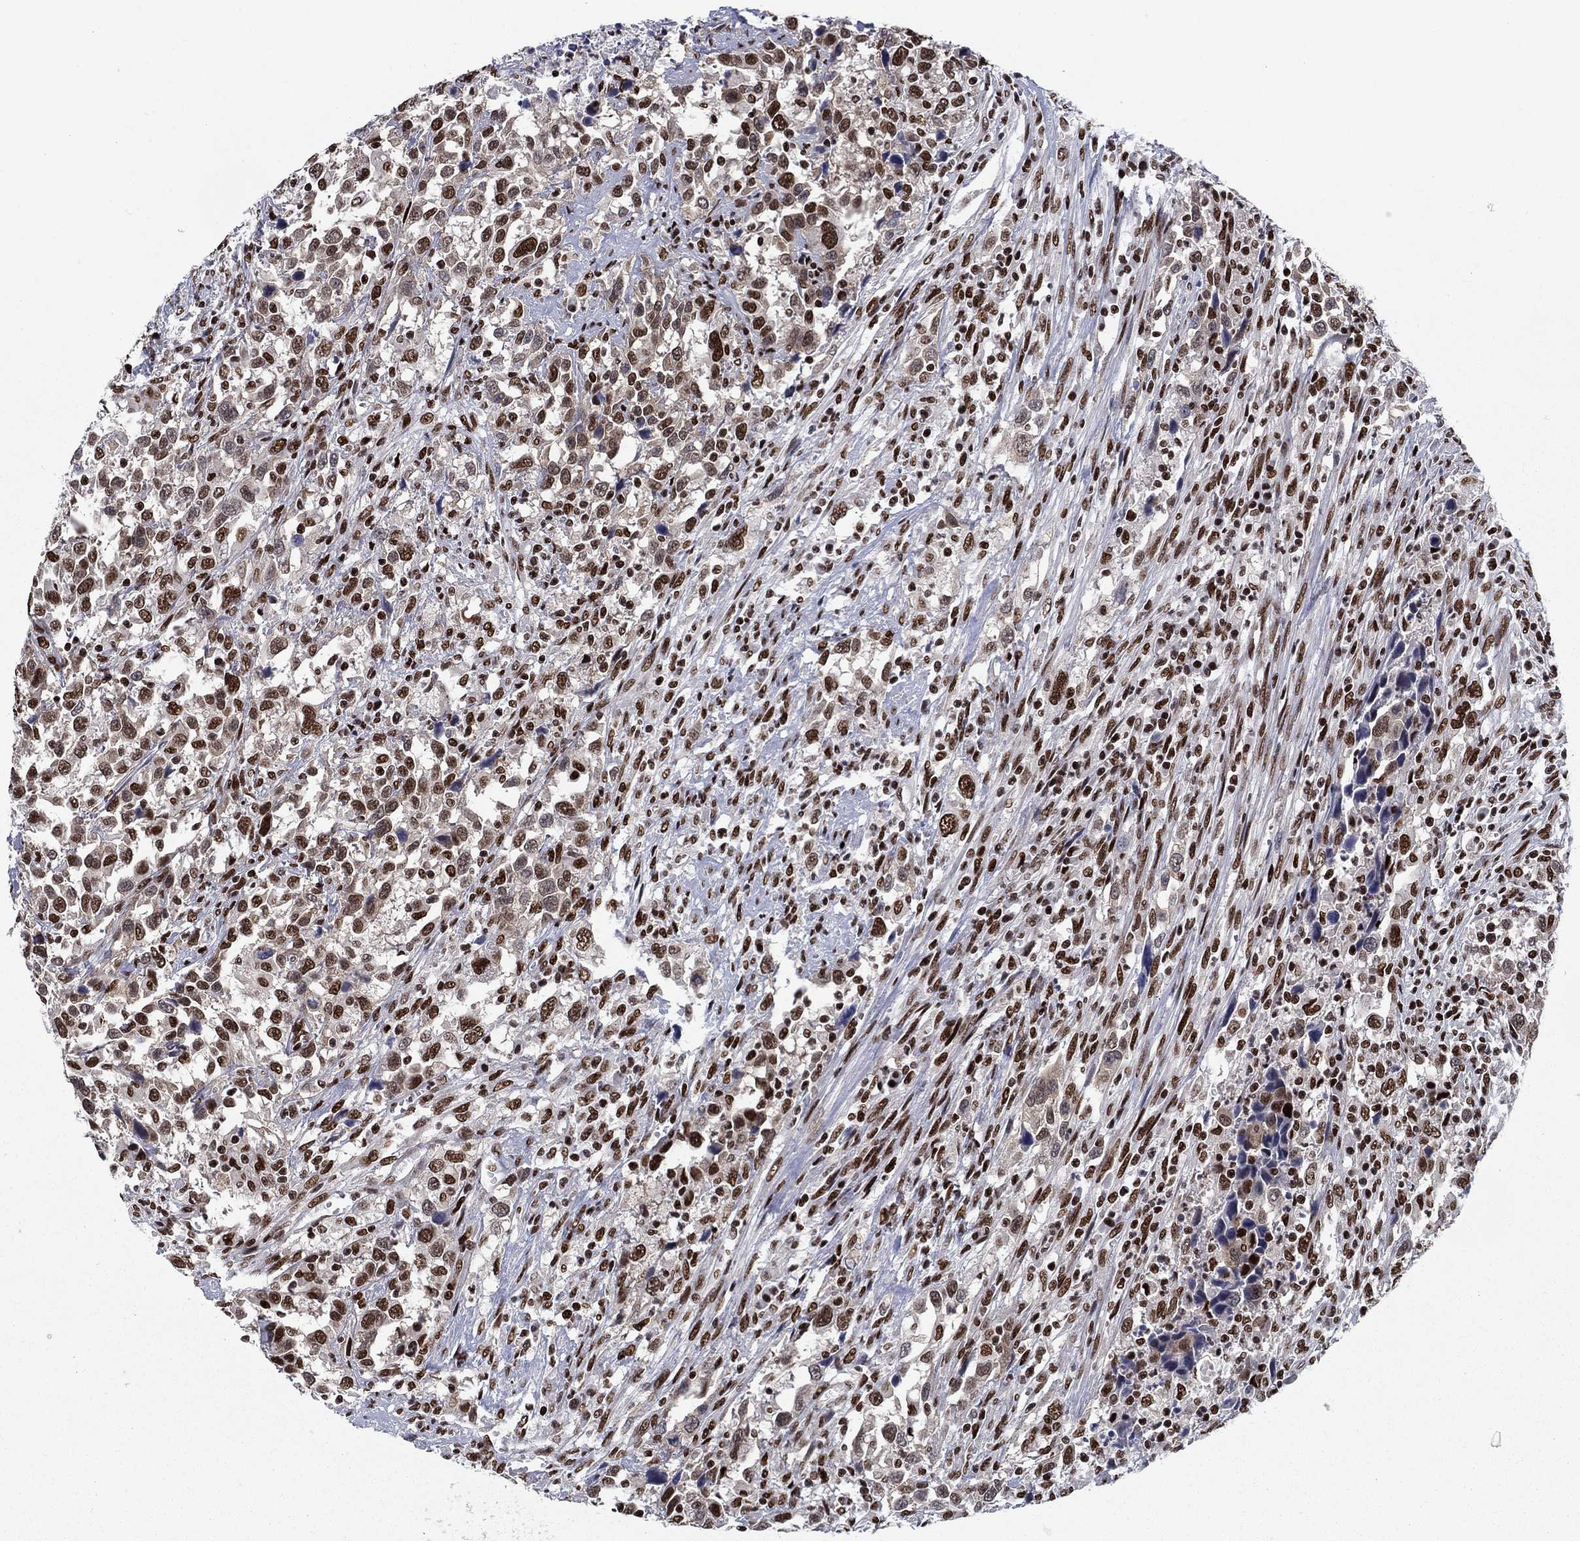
{"staining": {"intensity": "strong", "quantity": ">75%", "location": "nuclear"}, "tissue": "urothelial cancer", "cell_type": "Tumor cells", "image_type": "cancer", "snomed": [{"axis": "morphology", "description": "Urothelial carcinoma, NOS"}, {"axis": "morphology", "description": "Urothelial carcinoma, High grade"}, {"axis": "topography", "description": "Urinary bladder"}], "caption": "Strong nuclear staining is present in approximately >75% of tumor cells in urothelial cancer.", "gene": "RPRD1B", "patient": {"sex": "female", "age": 64}}